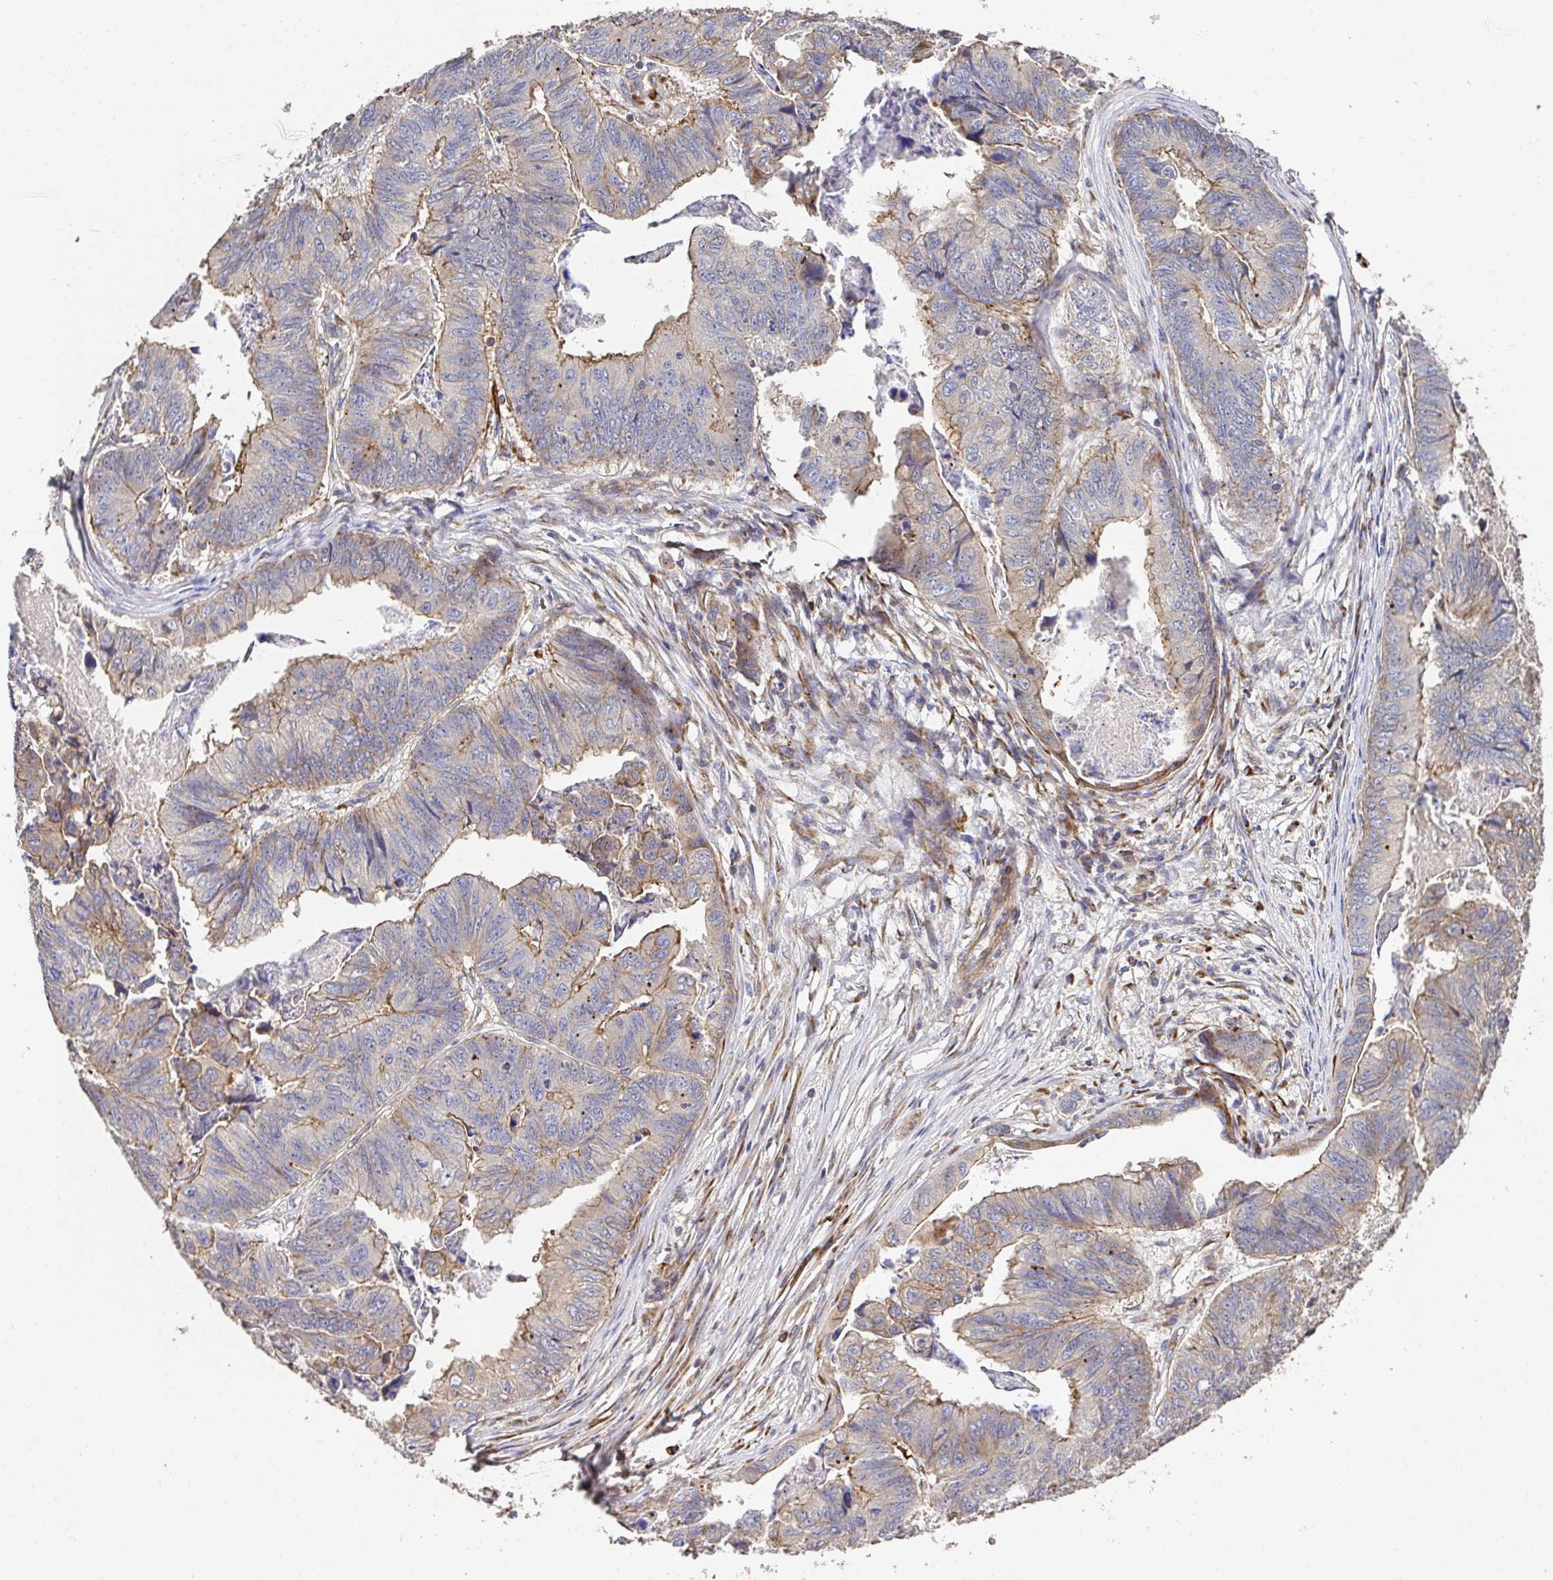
{"staining": {"intensity": "moderate", "quantity": "<25%", "location": "cytoplasmic/membranous"}, "tissue": "stomach cancer", "cell_type": "Tumor cells", "image_type": "cancer", "snomed": [{"axis": "morphology", "description": "Adenocarcinoma, NOS"}, {"axis": "topography", "description": "Stomach, lower"}], "caption": "Stomach cancer stained for a protein exhibits moderate cytoplasmic/membranous positivity in tumor cells.", "gene": "APBB1", "patient": {"sex": "male", "age": 77}}